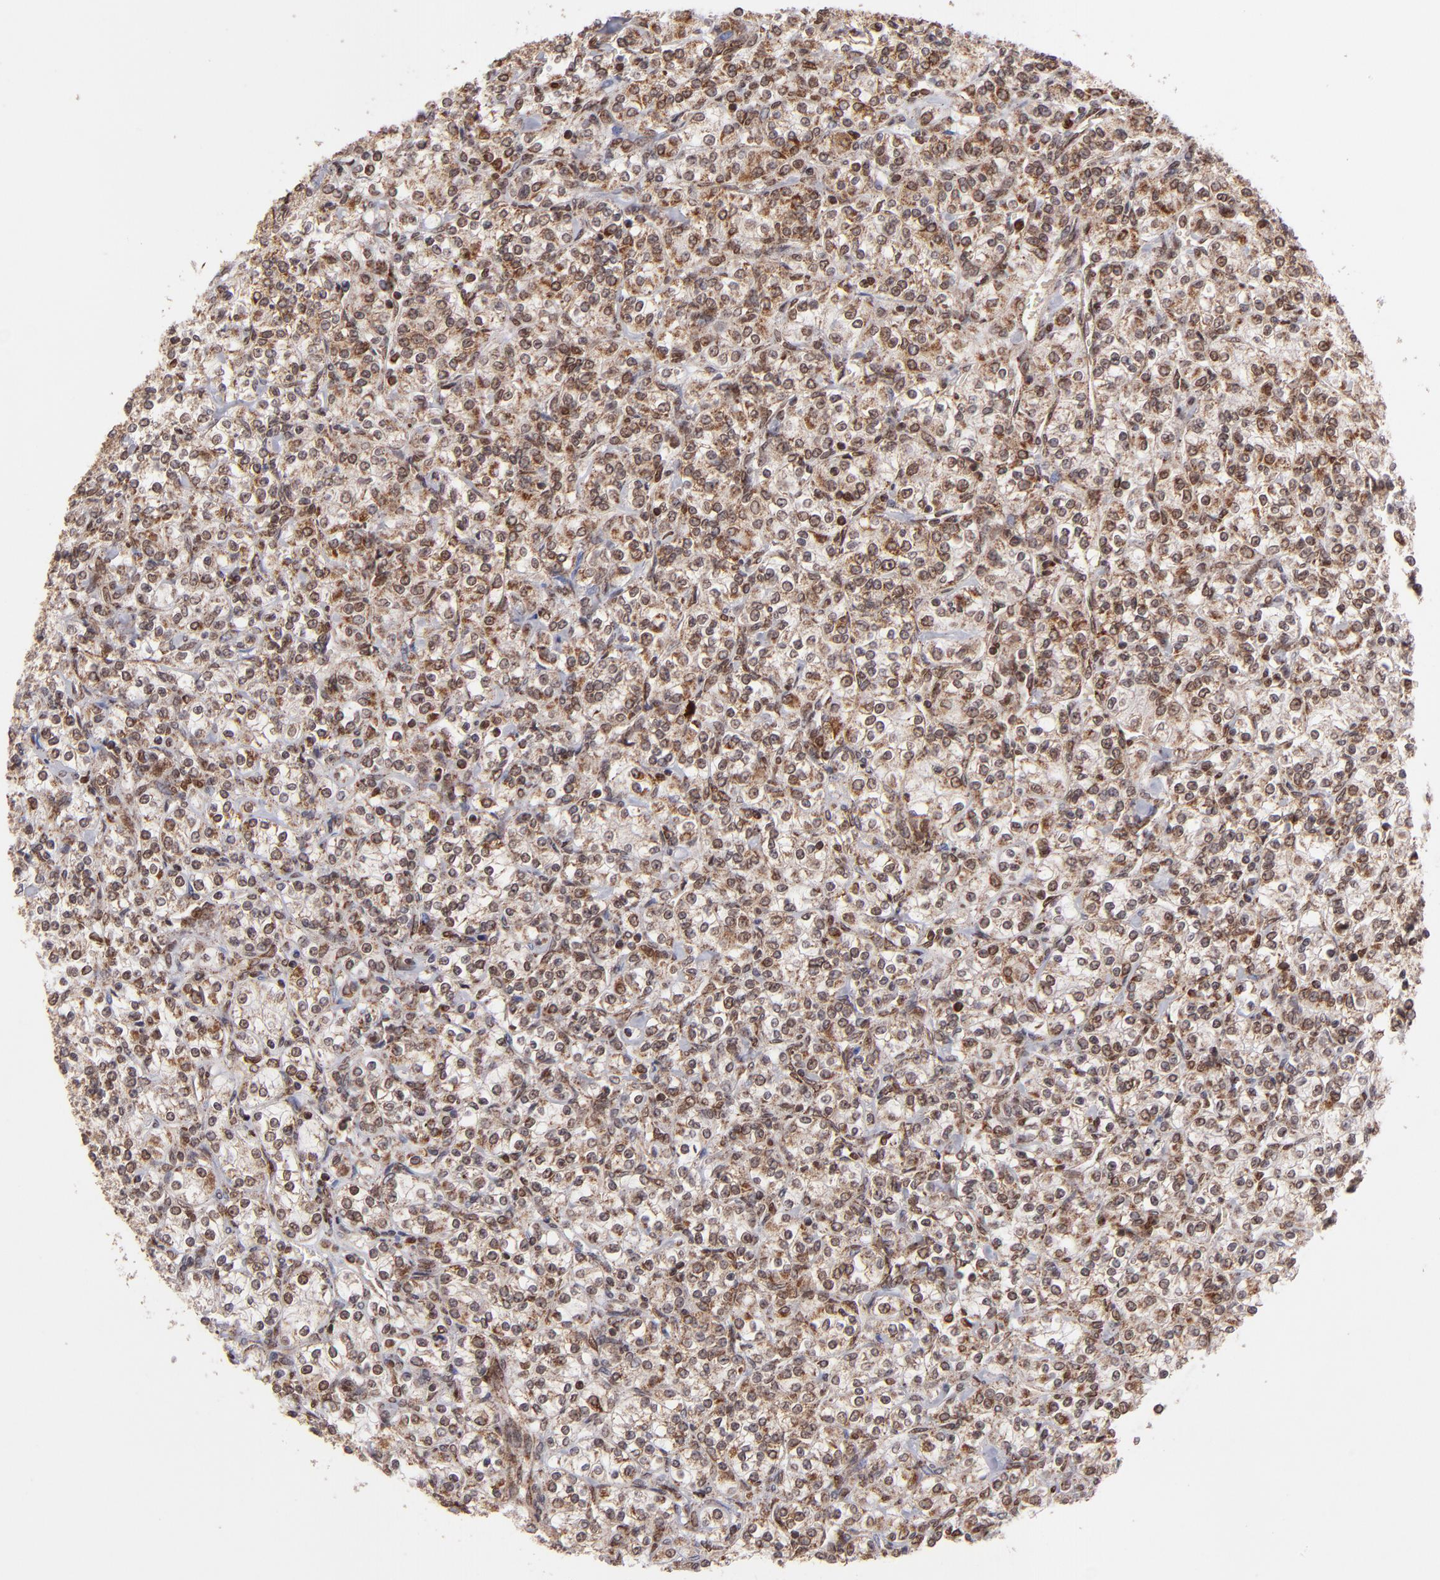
{"staining": {"intensity": "weak", "quantity": ">75%", "location": "cytoplasmic/membranous,nuclear"}, "tissue": "renal cancer", "cell_type": "Tumor cells", "image_type": "cancer", "snomed": [{"axis": "morphology", "description": "Adenocarcinoma, NOS"}, {"axis": "topography", "description": "Kidney"}], "caption": "IHC micrograph of human adenocarcinoma (renal) stained for a protein (brown), which shows low levels of weak cytoplasmic/membranous and nuclear expression in approximately >75% of tumor cells.", "gene": "TOP1MT", "patient": {"sex": "male", "age": 77}}